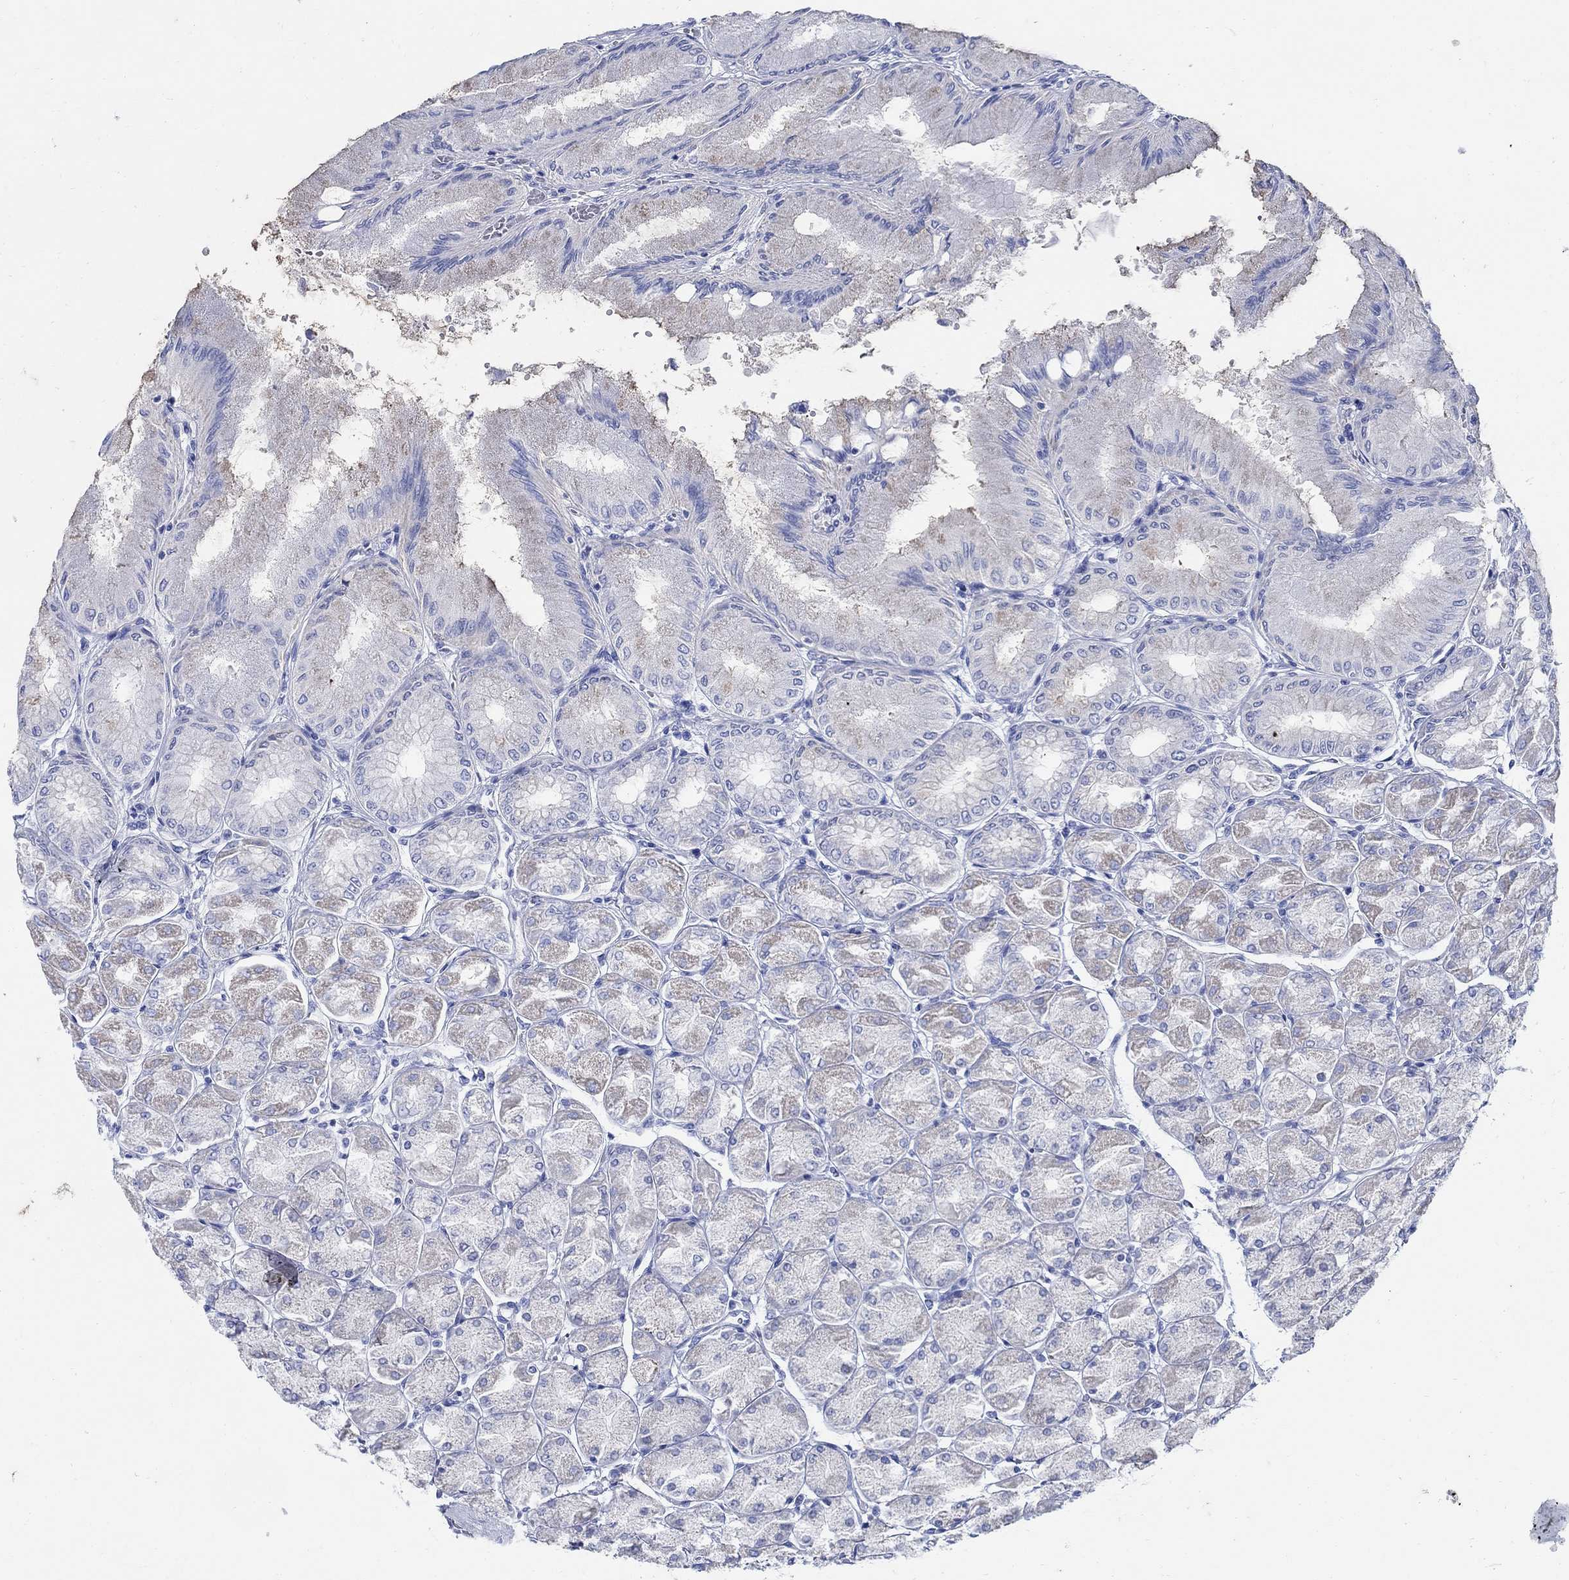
{"staining": {"intensity": "weak", "quantity": "25%-75%", "location": "cytoplasmic/membranous"}, "tissue": "stomach", "cell_type": "Glandular cells", "image_type": "normal", "snomed": [{"axis": "morphology", "description": "Normal tissue, NOS"}, {"axis": "topography", "description": "Stomach, upper"}], "caption": "This histopathology image displays IHC staining of normal stomach, with low weak cytoplasmic/membranous positivity in about 25%-75% of glandular cells.", "gene": "ZDHHC14", "patient": {"sex": "male", "age": 60}}